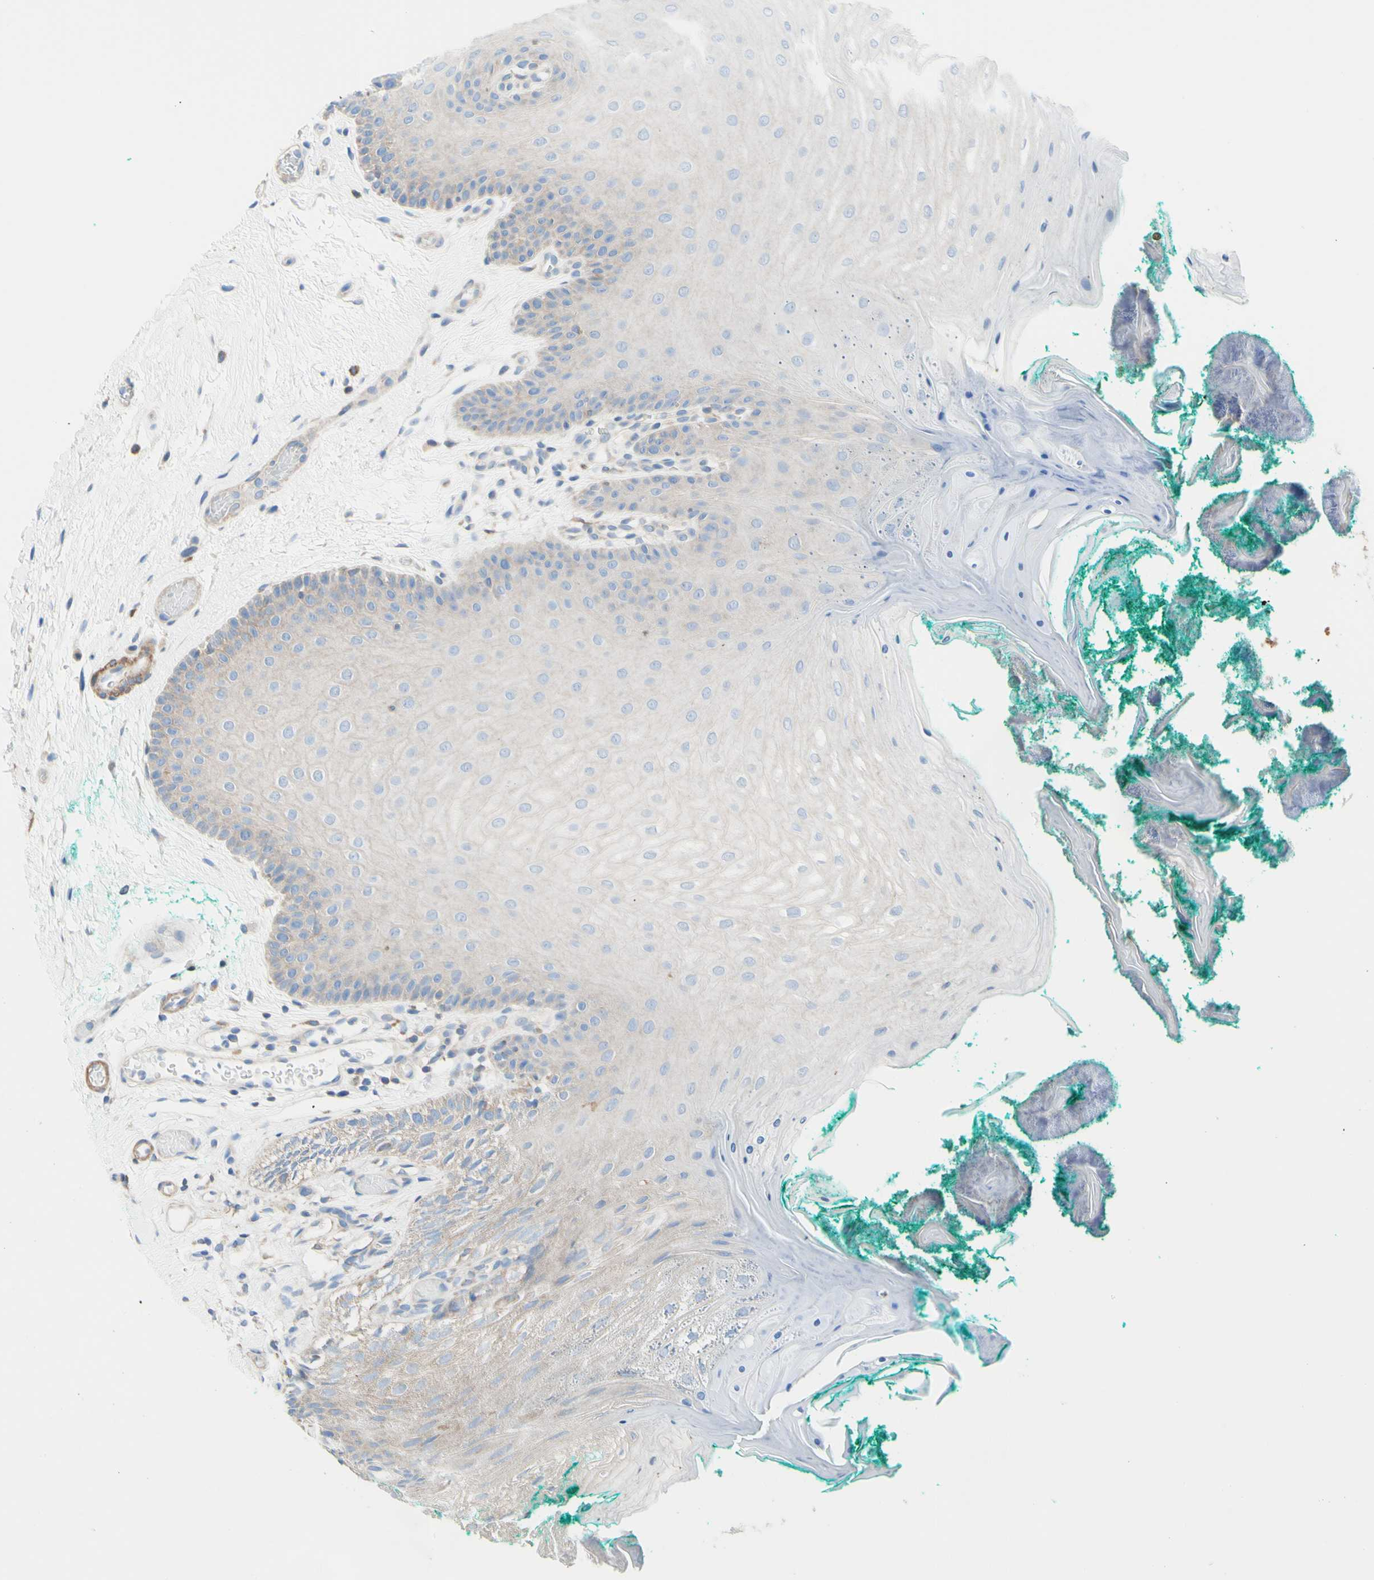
{"staining": {"intensity": "weak", "quantity": "<25%", "location": "cytoplasmic/membranous"}, "tissue": "oral mucosa", "cell_type": "Squamous epithelial cells", "image_type": "normal", "snomed": [{"axis": "morphology", "description": "Normal tissue, NOS"}, {"axis": "topography", "description": "Skeletal muscle"}, {"axis": "topography", "description": "Oral tissue"}], "caption": "Immunohistochemistry photomicrograph of normal human oral mucosa stained for a protein (brown), which exhibits no staining in squamous epithelial cells.", "gene": "RETREG2", "patient": {"sex": "male", "age": 58}}